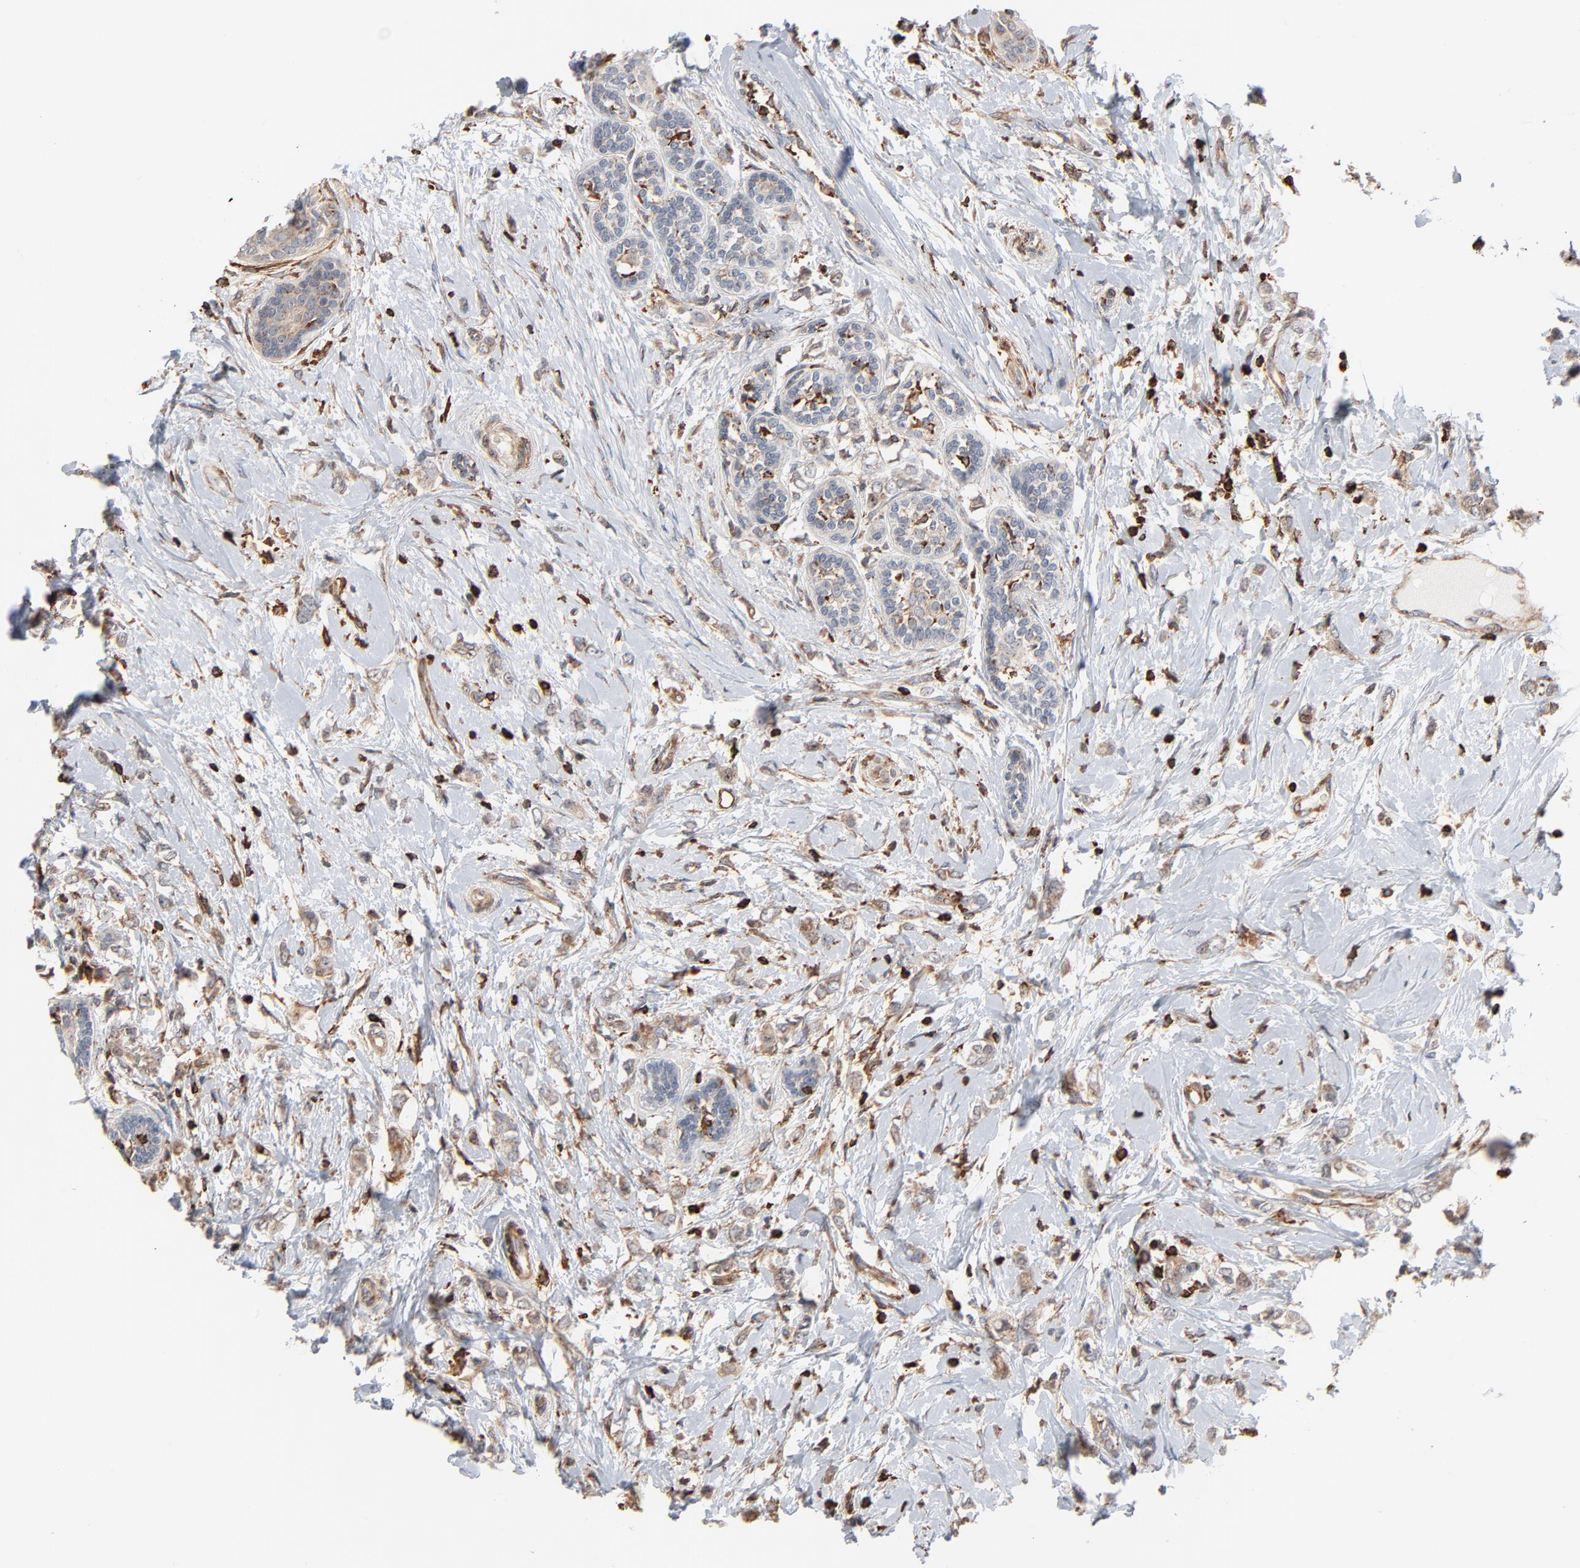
{"staining": {"intensity": "weak", "quantity": ">75%", "location": "cytoplasmic/membranous"}, "tissue": "breast cancer", "cell_type": "Tumor cells", "image_type": "cancer", "snomed": [{"axis": "morphology", "description": "Normal tissue, NOS"}, {"axis": "morphology", "description": "Lobular carcinoma"}, {"axis": "topography", "description": "Breast"}], "caption": "Breast lobular carcinoma was stained to show a protein in brown. There is low levels of weak cytoplasmic/membranous staining in approximately >75% of tumor cells. The protein is stained brown, and the nuclei are stained in blue (DAB IHC with brightfield microscopy, high magnification).", "gene": "SH3KBP1", "patient": {"sex": "female", "age": 47}}